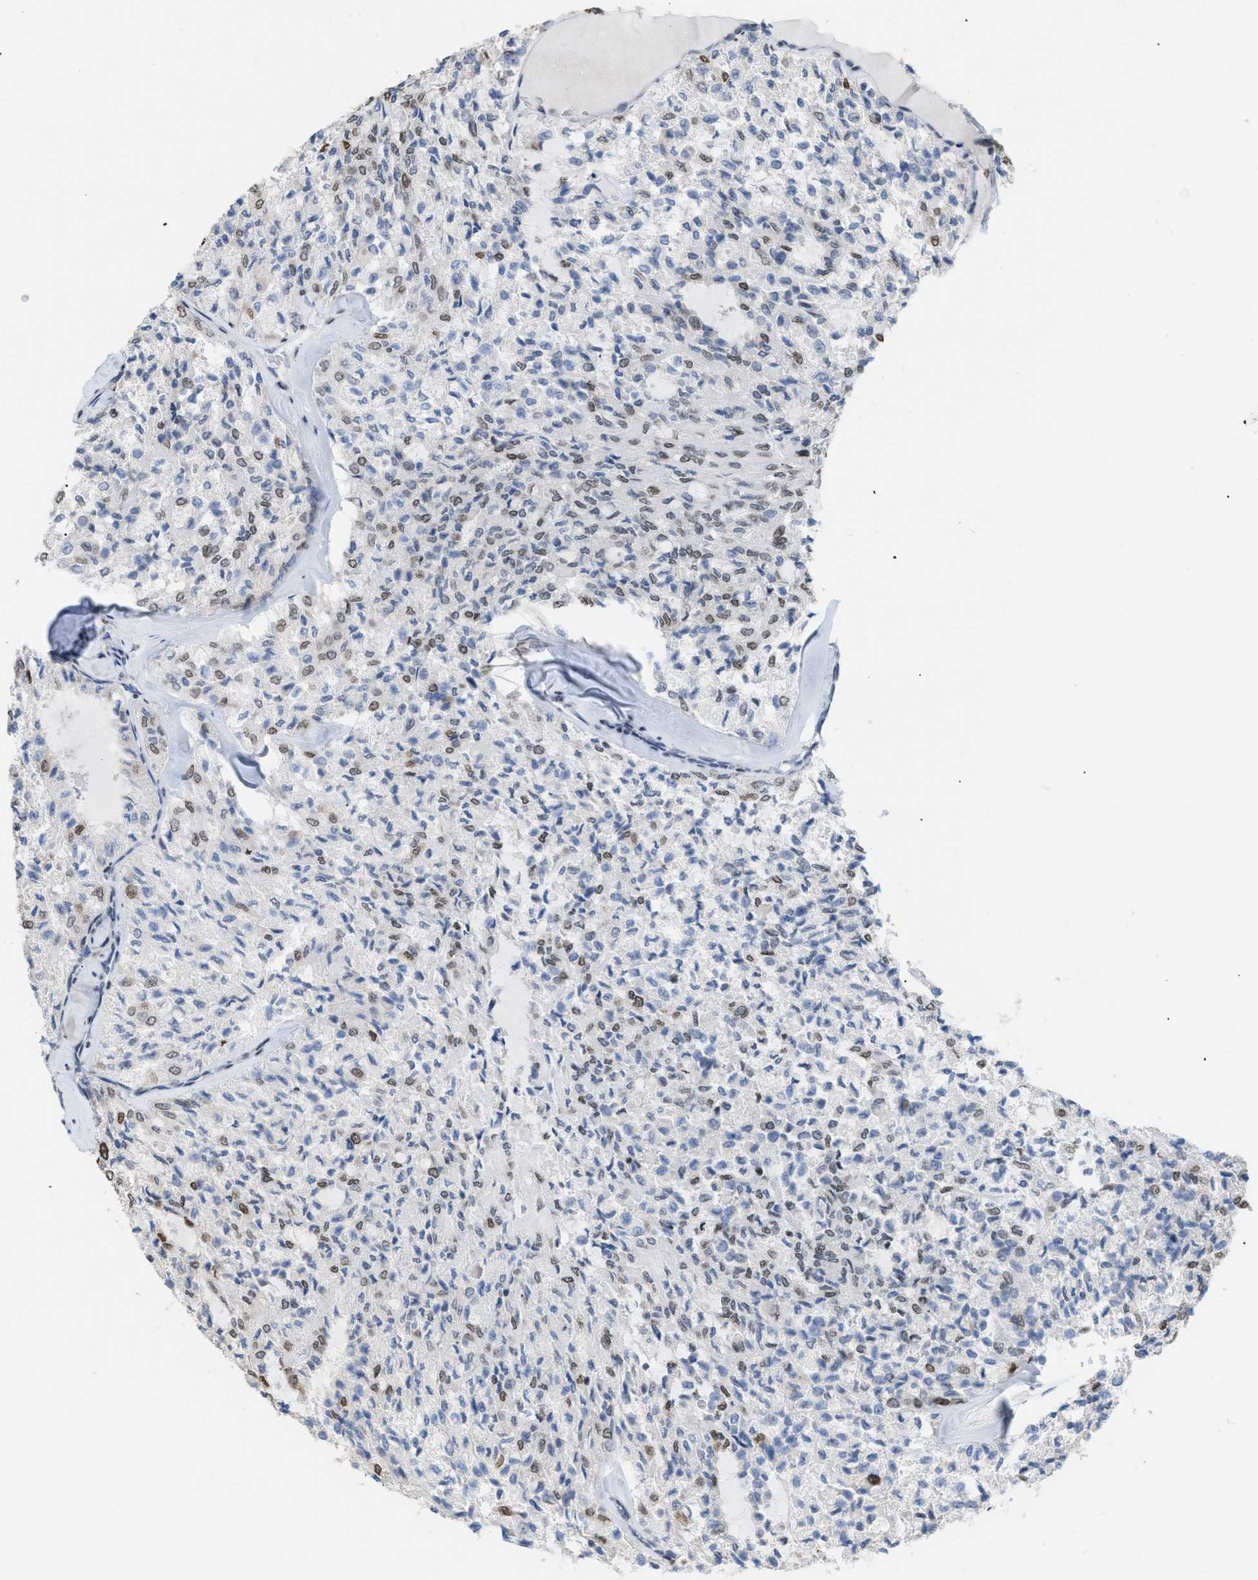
{"staining": {"intensity": "weak", "quantity": "25%-75%", "location": "nuclear"}, "tissue": "thyroid cancer", "cell_type": "Tumor cells", "image_type": "cancer", "snomed": [{"axis": "morphology", "description": "Follicular adenoma carcinoma, NOS"}, {"axis": "topography", "description": "Thyroid gland"}], "caption": "Immunohistochemical staining of thyroid follicular adenoma carcinoma demonstrates weak nuclear protein staining in about 25%-75% of tumor cells.", "gene": "HMGN2", "patient": {"sex": "male", "age": 75}}